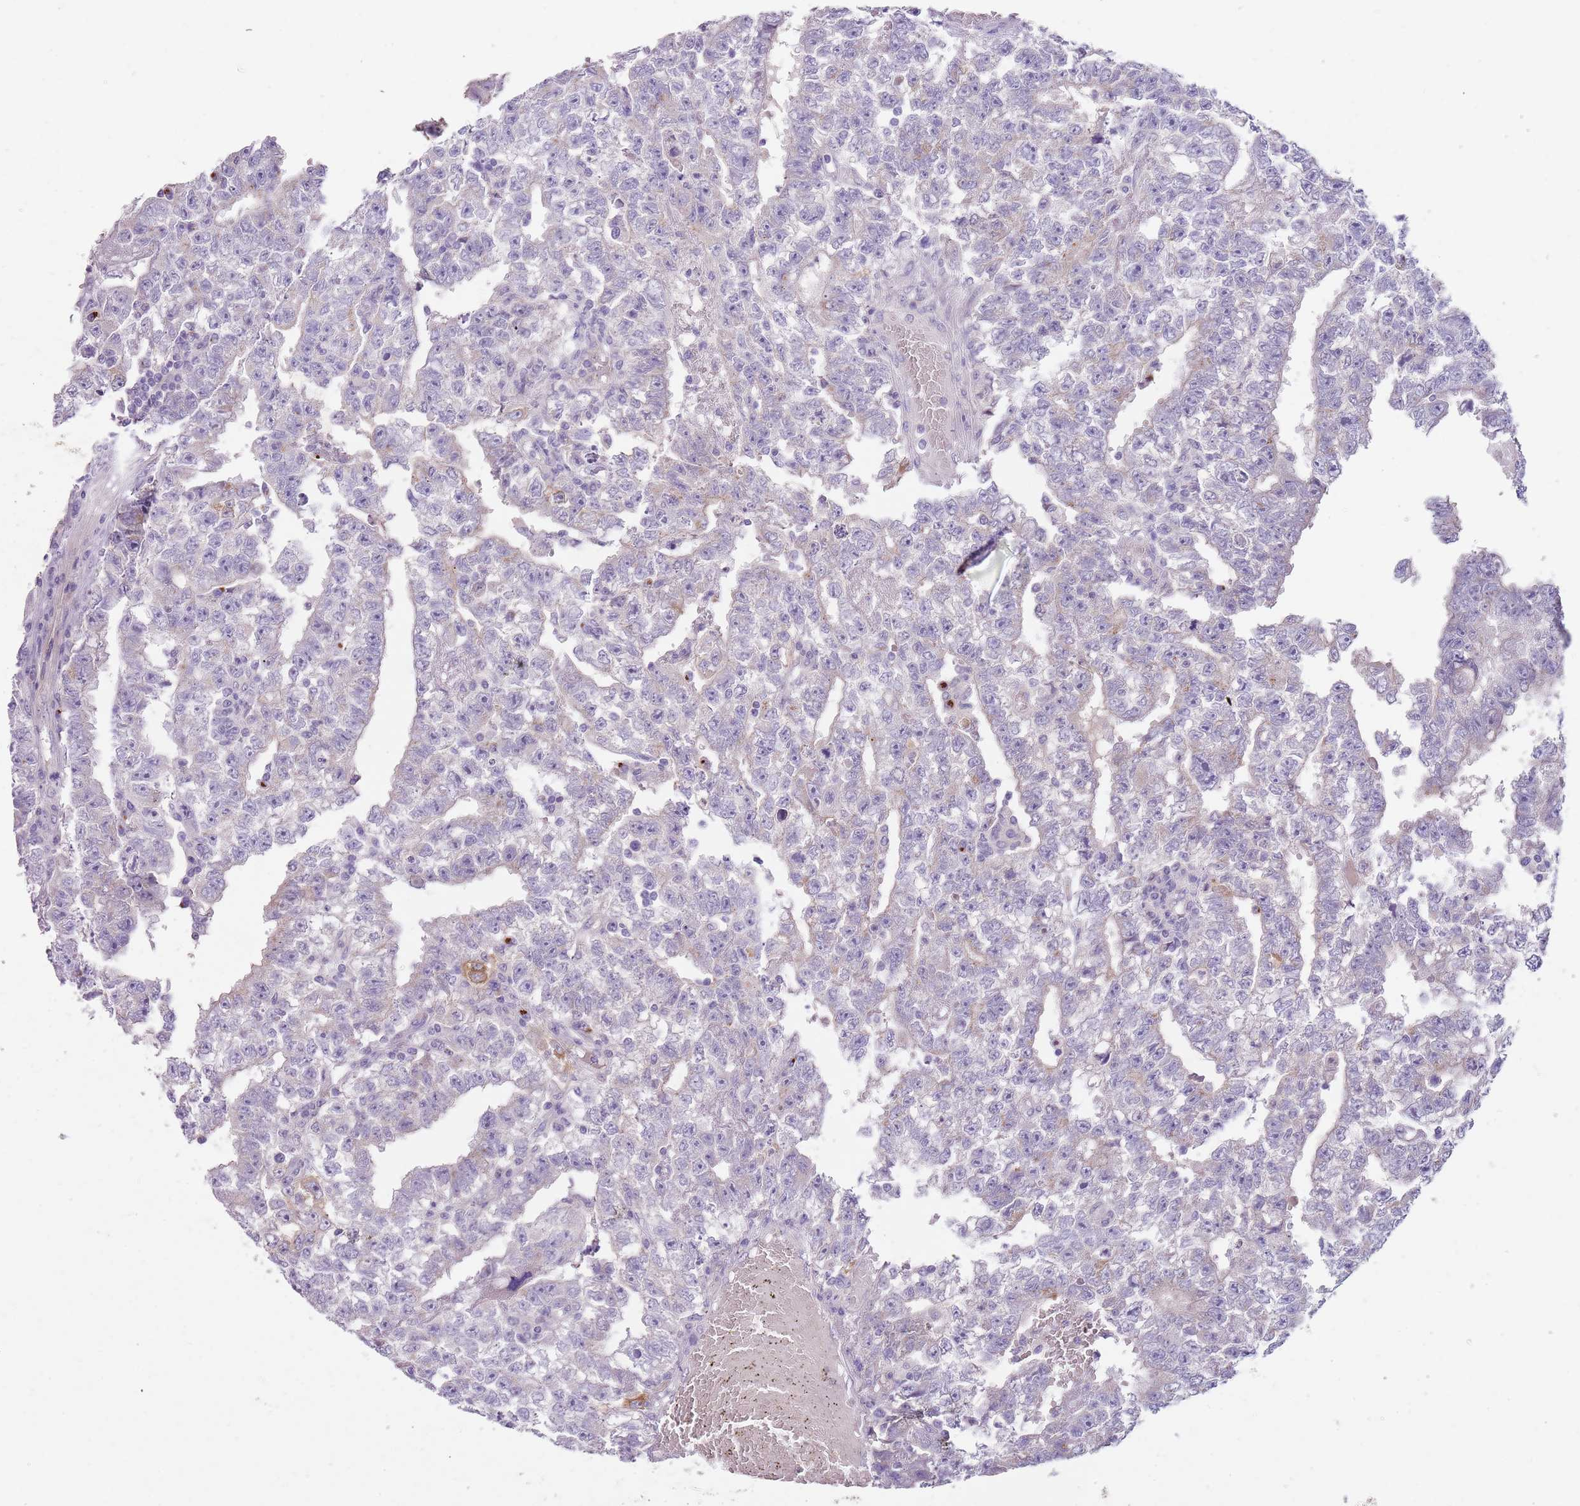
{"staining": {"intensity": "negative", "quantity": "none", "location": "none"}, "tissue": "testis cancer", "cell_type": "Tumor cells", "image_type": "cancer", "snomed": [{"axis": "morphology", "description": "Carcinoma, Embryonal, NOS"}, {"axis": "topography", "description": "Testis"}], "caption": "Tumor cells are negative for brown protein staining in testis embryonal carcinoma.", "gene": "C2CD3", "patient": {"sex": "male", "age": 25}}